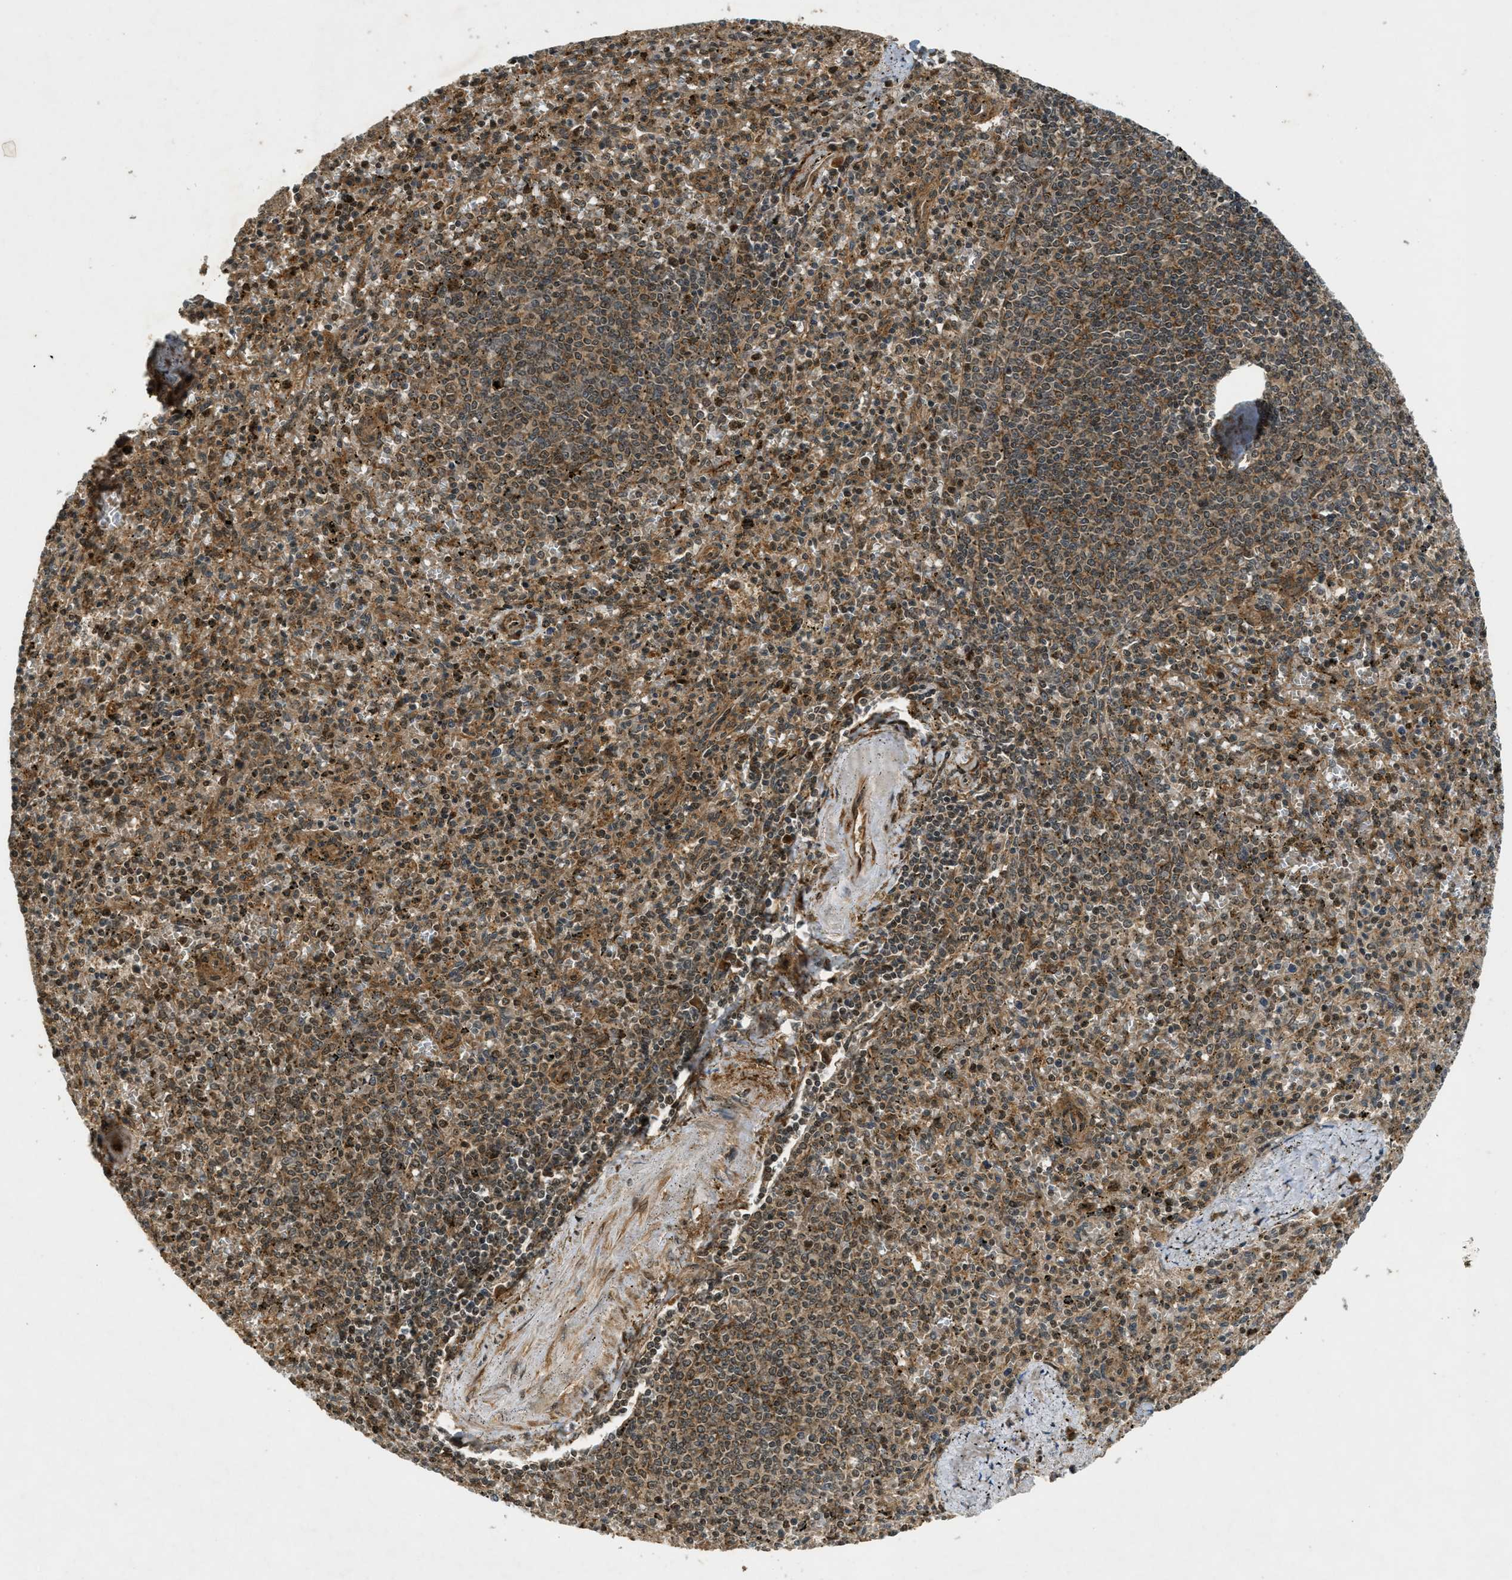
{"staining": {"intensity": "moderate", "quantity": ">75%", "location": "cytoplasmic/membranous,nuclear"}, "tissue": "spleen", "cell_type": "Cells in red pulp", "image_type": "normal", "snomed": [{"axis": "morphology", "description": "Normal tissue, NOS"}, {"axis": "topography", "description": "Spleen"}], "caption": "Benign spleen exhibits moderate cytoplasmic/membranous,nuclear staining in about >75% of cells in red pulp, visualized by immunohistochemistry.", "gene": "EIF2AK3", "patient": {"sex": "male", "age": 72}}